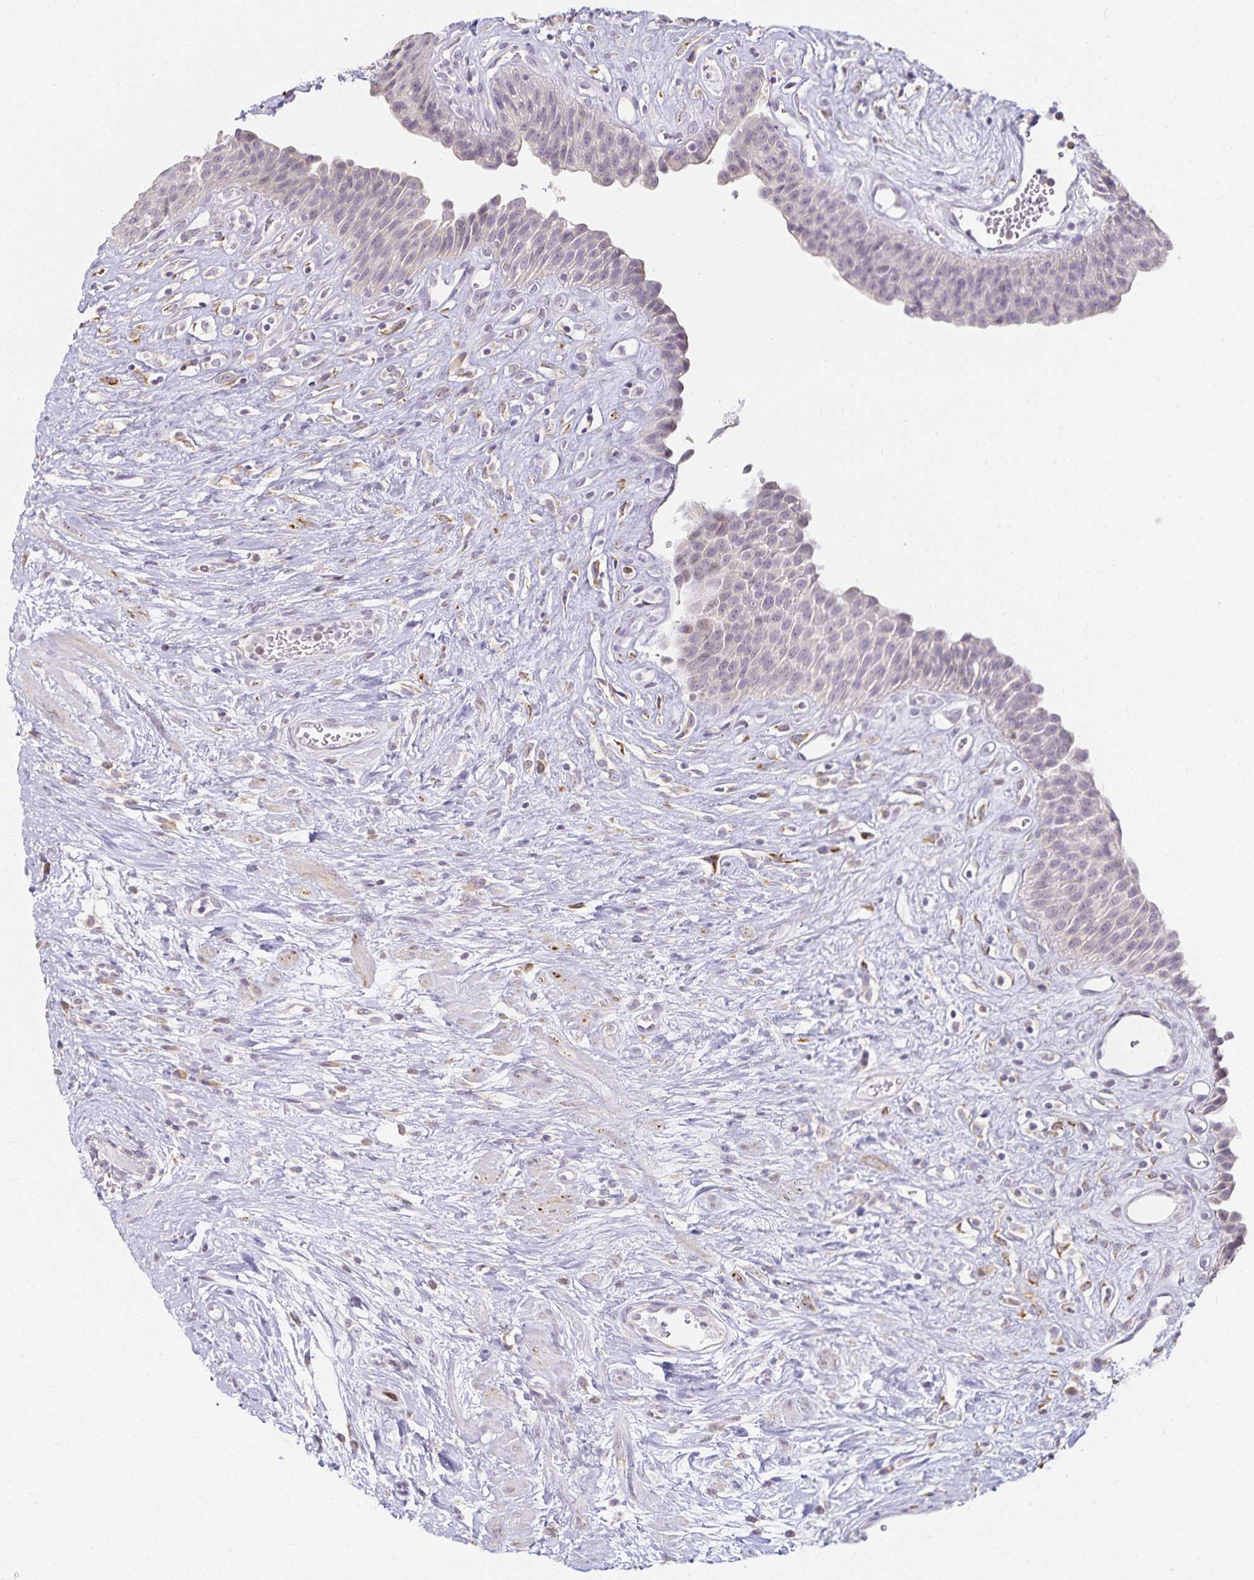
{"staining": {"intensity": "negative", "quantity": "none", "location": "none"}, "tissue": "urinary bladder", "cell_type": "Urothelial cells", "image_type": "normal", "snomed": [{"axis": "morphology", "description": "Normal tissue, NOS"}, {"axis": "topography", "description": "Urinary bladder"}], "caption": "Immunohistochemistry (IHC) histopathology image of unremarkable human urinary bladder stained for a protein (brown), which reveals no positivity in urothelial cells. Nuclei are stained in blue.", "gene": "GP2", "patient": {"sex": "female", "age": 56}}